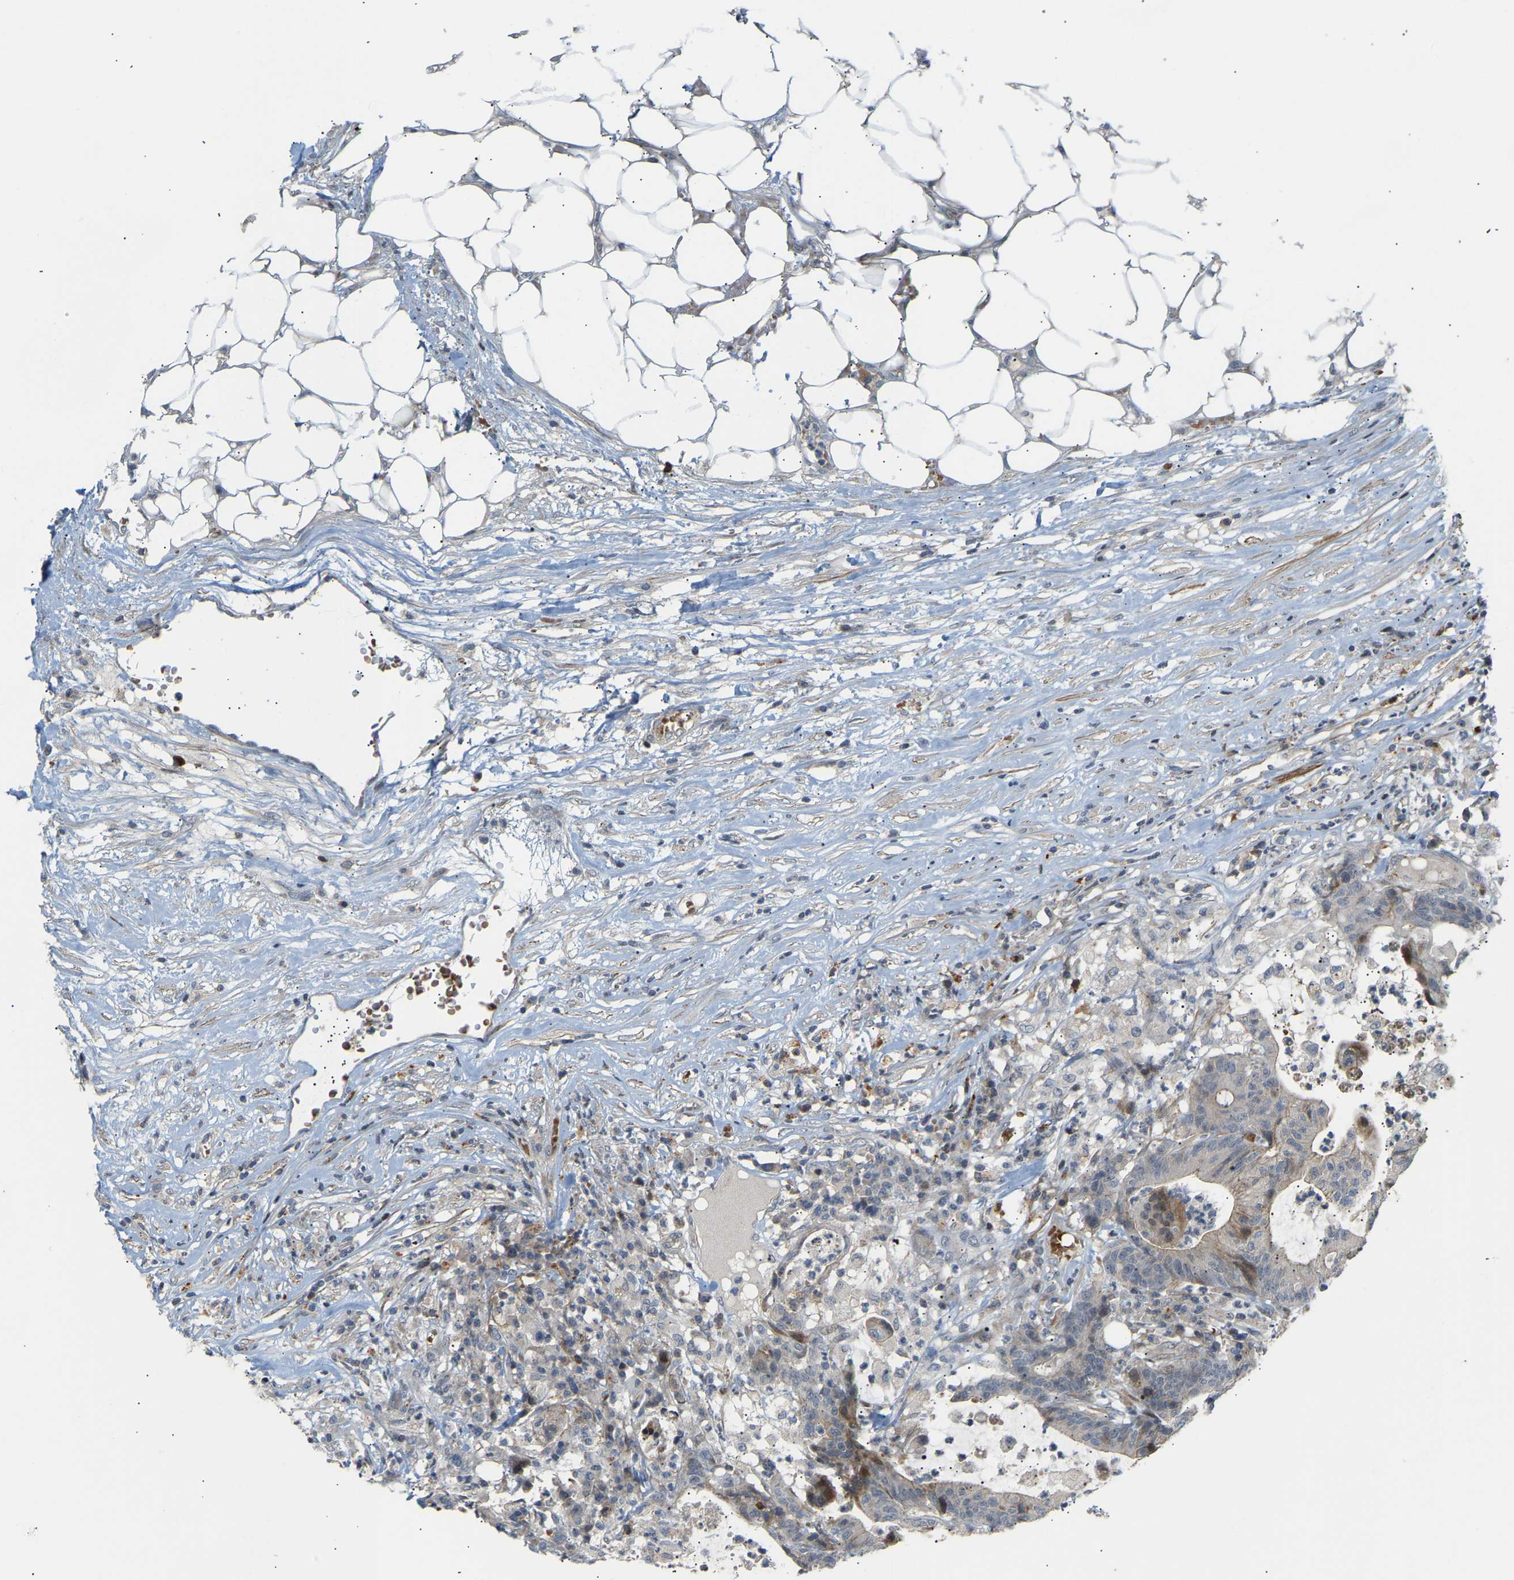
{"staining": {"intensity": "weak", "quantity": "25%-75%", "location": "cytoplasmic/membranous"}, "tissue": "colorectal cancer", "cell_type": "Tumor cells", "image_type": "cancer", "snomed": [{"axis": "morphology", "description": "Adenocarcinoma, NOS"}, {"axis": "topography", "description": "Colon"}], "caption": "Tumor cells exhibit low levels of weak cytoplasmic/membranous staining in about 25%-75% of cells in human adenocarcinoma (colorectal).", "gene": "POGLUT2", "patient": {"sex": "female", "age": 84}}